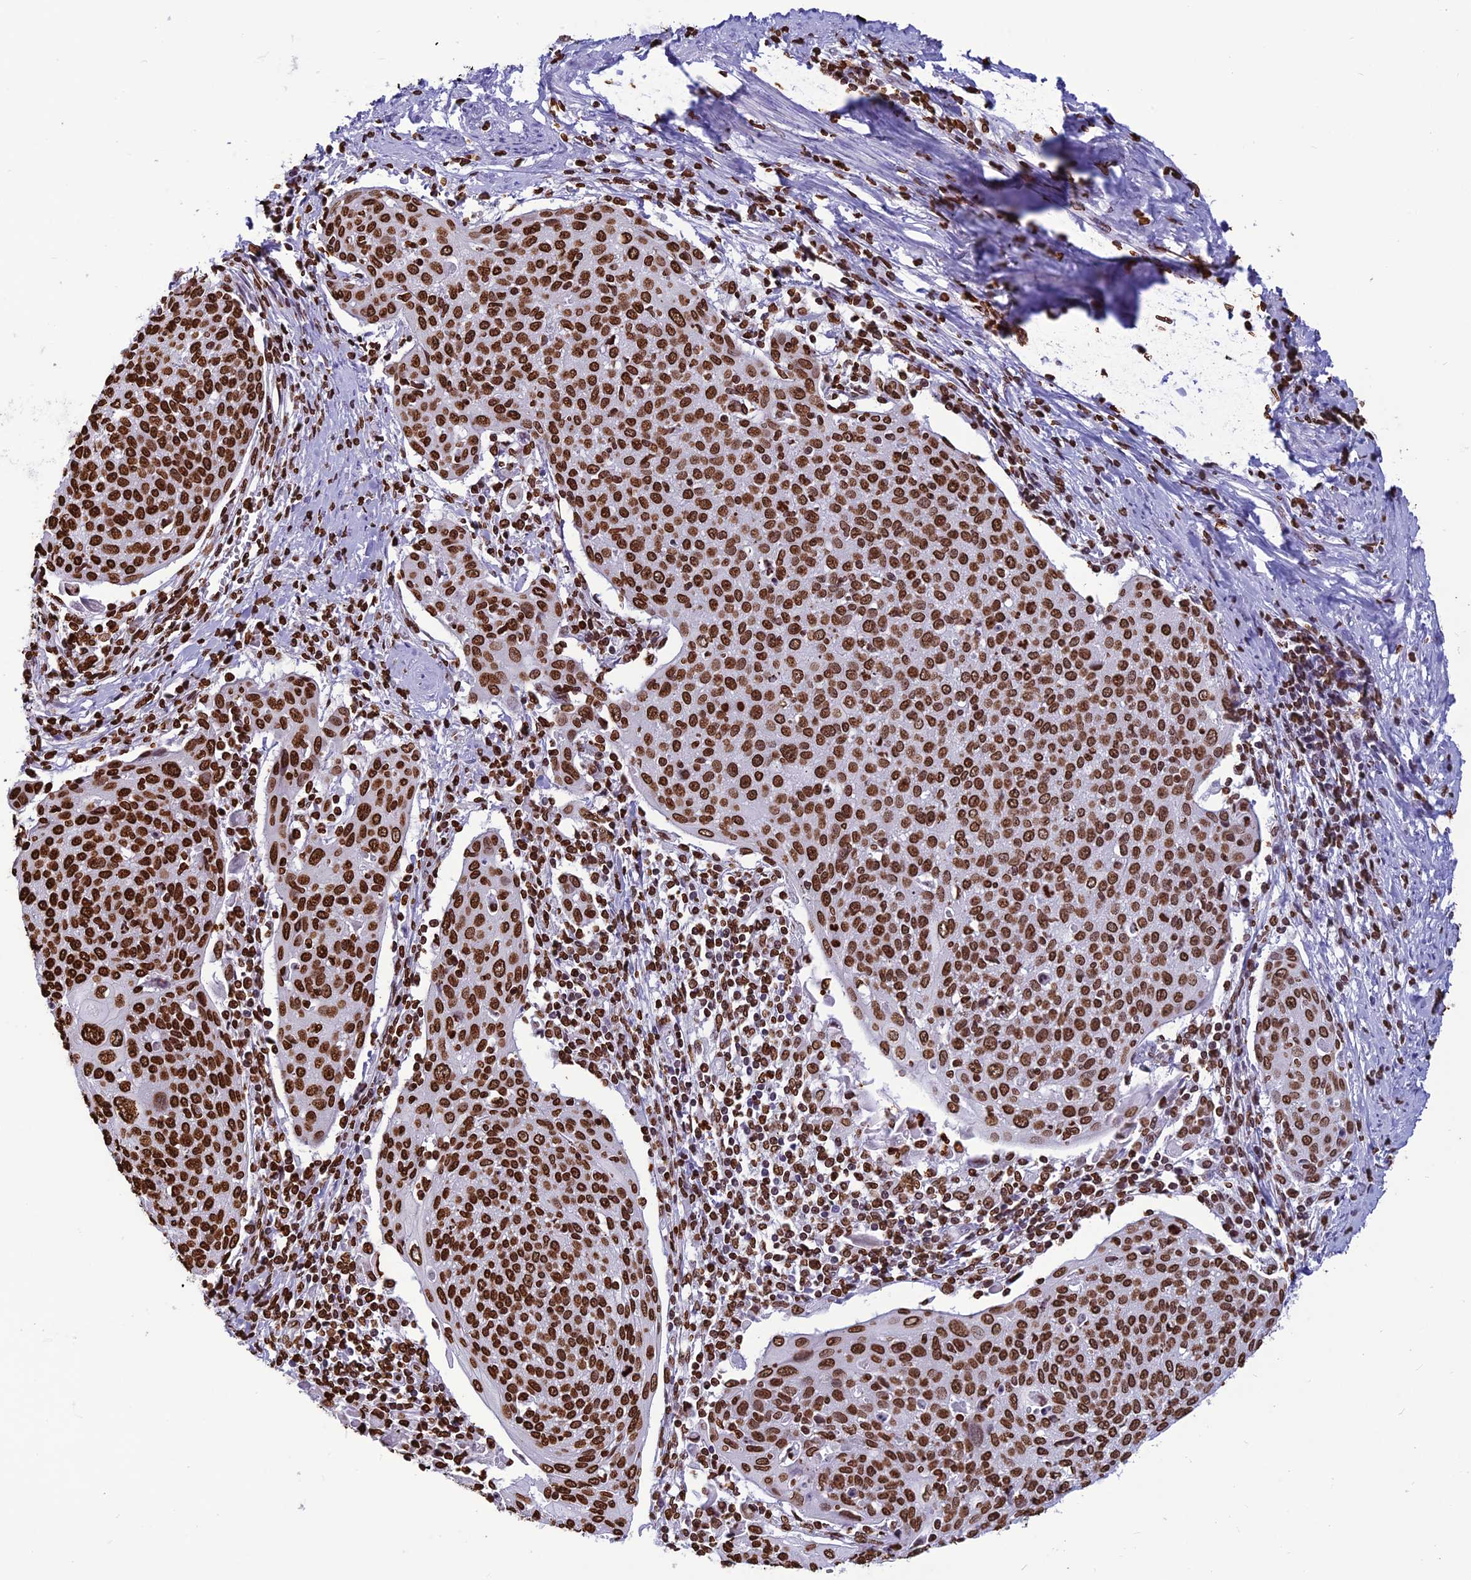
{"staining": {"intensity": "strong", "quantity": ">75%", "location": "nuclear"}, "tissue": "cervical cancer", "cell_type": "Tumor cells", "image_type": "cancer", "snomed": [{"axis": "morphology", "description": "Squamous cell carcinoma, NOS"}, {"axis": "topography", "description": "Cervix"}], "caption": "Protein expression analysis of human cervical cancer (squamous cell carcinoma) reveals strong nuclear positivity in about >75% of tumor cells.", "gene": "AKAP17A", "patient": {"sex": "female", "age": 67}}